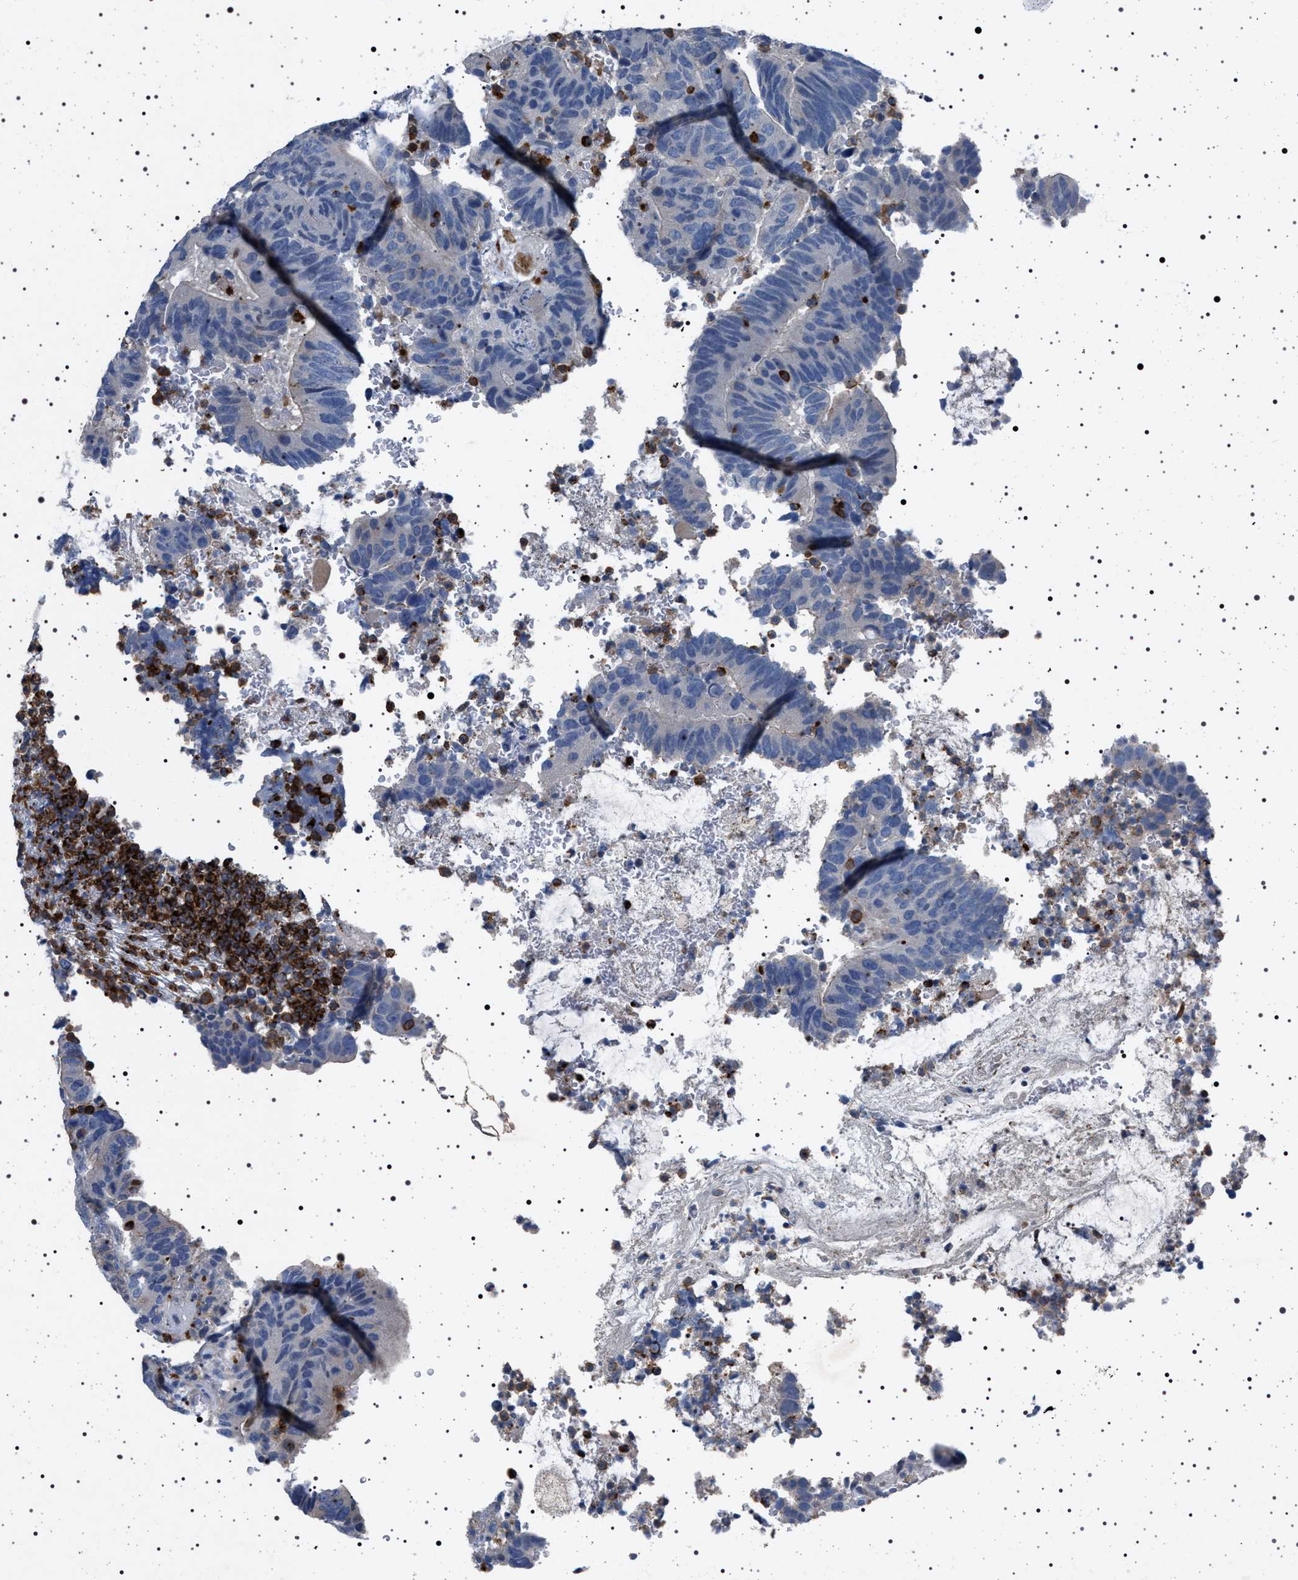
{"staining": {"intensity": "negative", "quantity": "none", "location": "none"}, "tissue": "colorectal cancer", "cell_type": "Tumor cells", "image_type": "cancer", "snomed": [{"axis": "morphology", "description": "Adenocarcinoma, NOS"}, {"axis": "topography", "description": "Colon"}], "caption": "DAB immunohistochemical staining of colorectal cancer (adenocarcinoma) exhibits no significant expression in tumor cells. The staining was performed using DAB to visualize the protein expression in brown, while the nuclei were stained in blue with hematoxylin (Magnification: 20x).", "gene": "NAT9", "patient": {"sex": "male", "age": 56}}